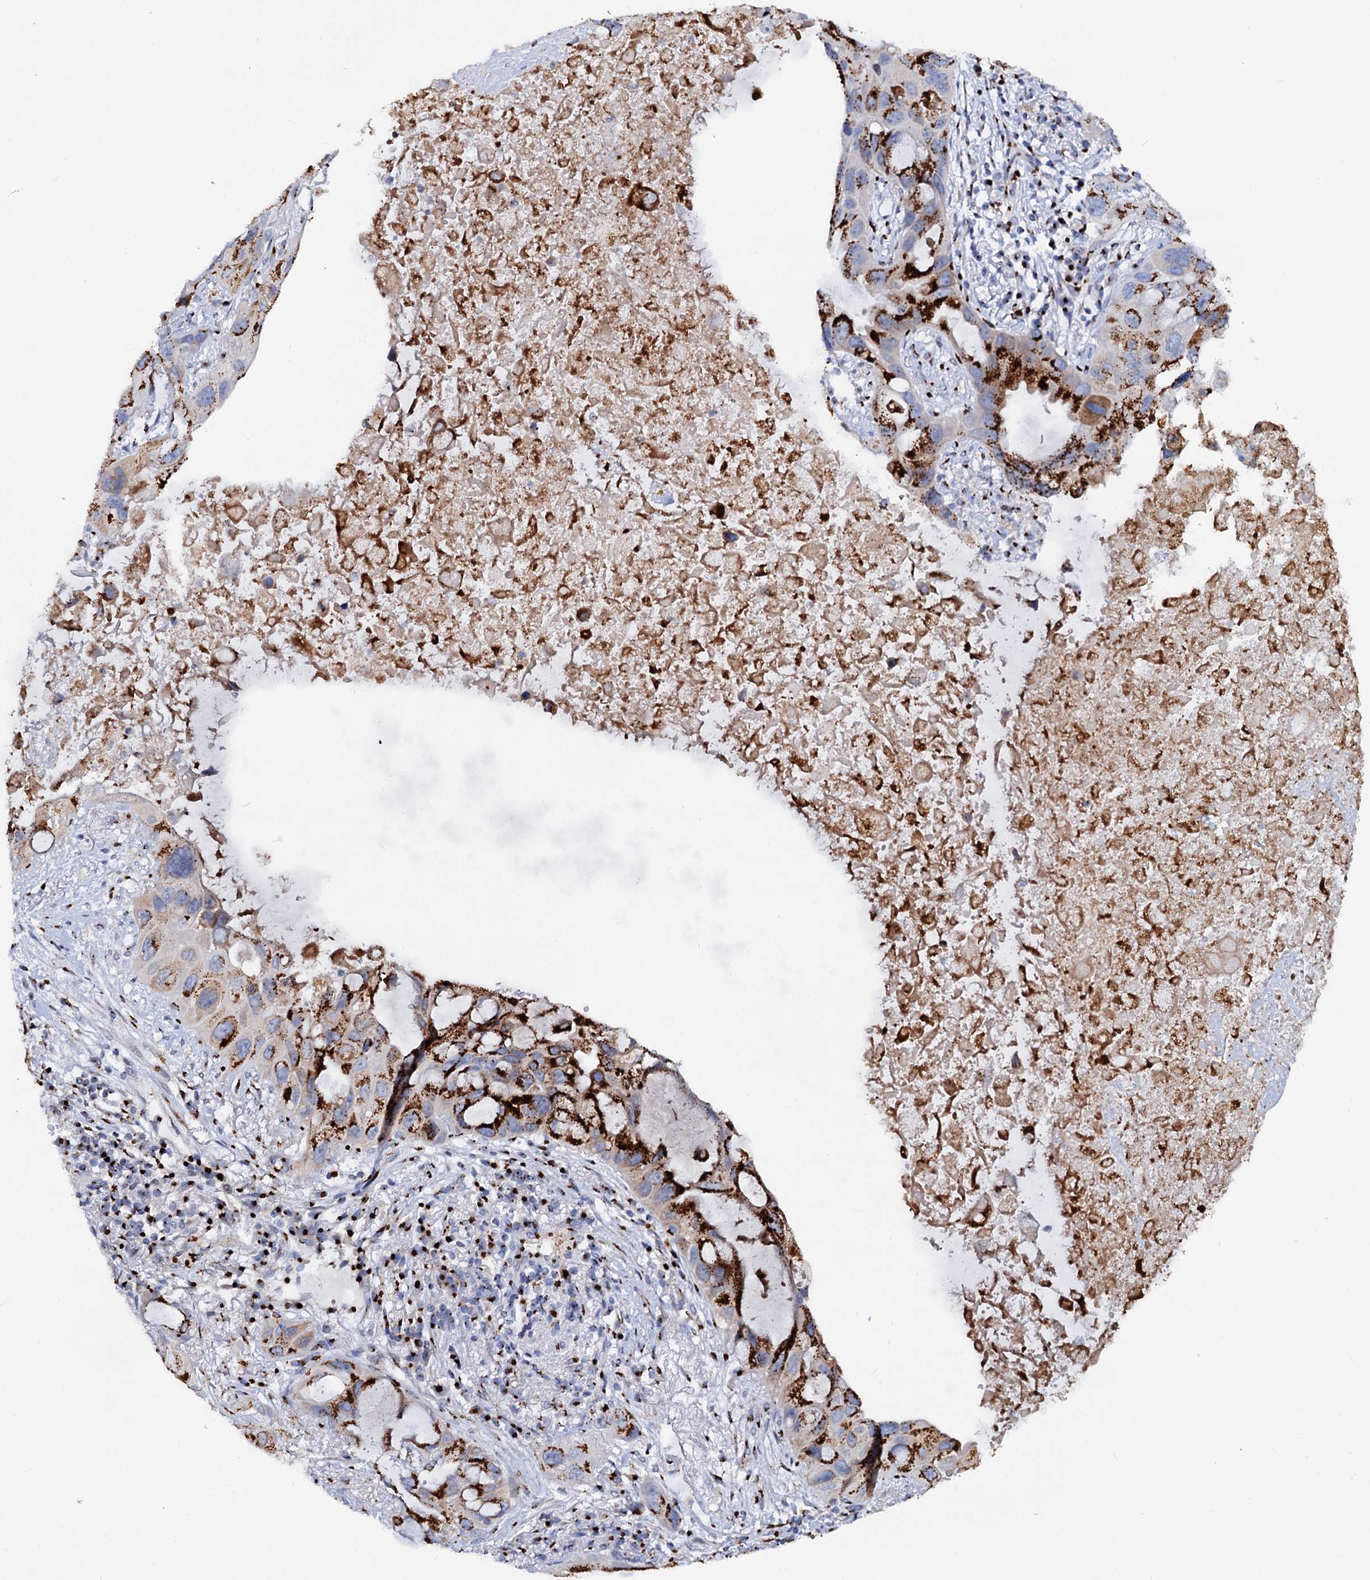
{"staining": {"intensity": "strong", "quantity": ">75%", "location": "cytoplasmic/membranous"}, "tissue": "lung cancer", "cell_type": "Tumor cells", "image_type": "cancer", "snomed": [{"axis": "morphology", "description": "Squamous cell carcinoma, NOS"}, {"axis": "topography", "description": "Lung"}], "caption": "Tumor cells show strong cytoplasmic/membranous expression in approximately >75% of cells in lung cancer (squamous cell carcinoma).", "gene": "TM9SF3", "patient": {"sex": "female", "age": 73}}